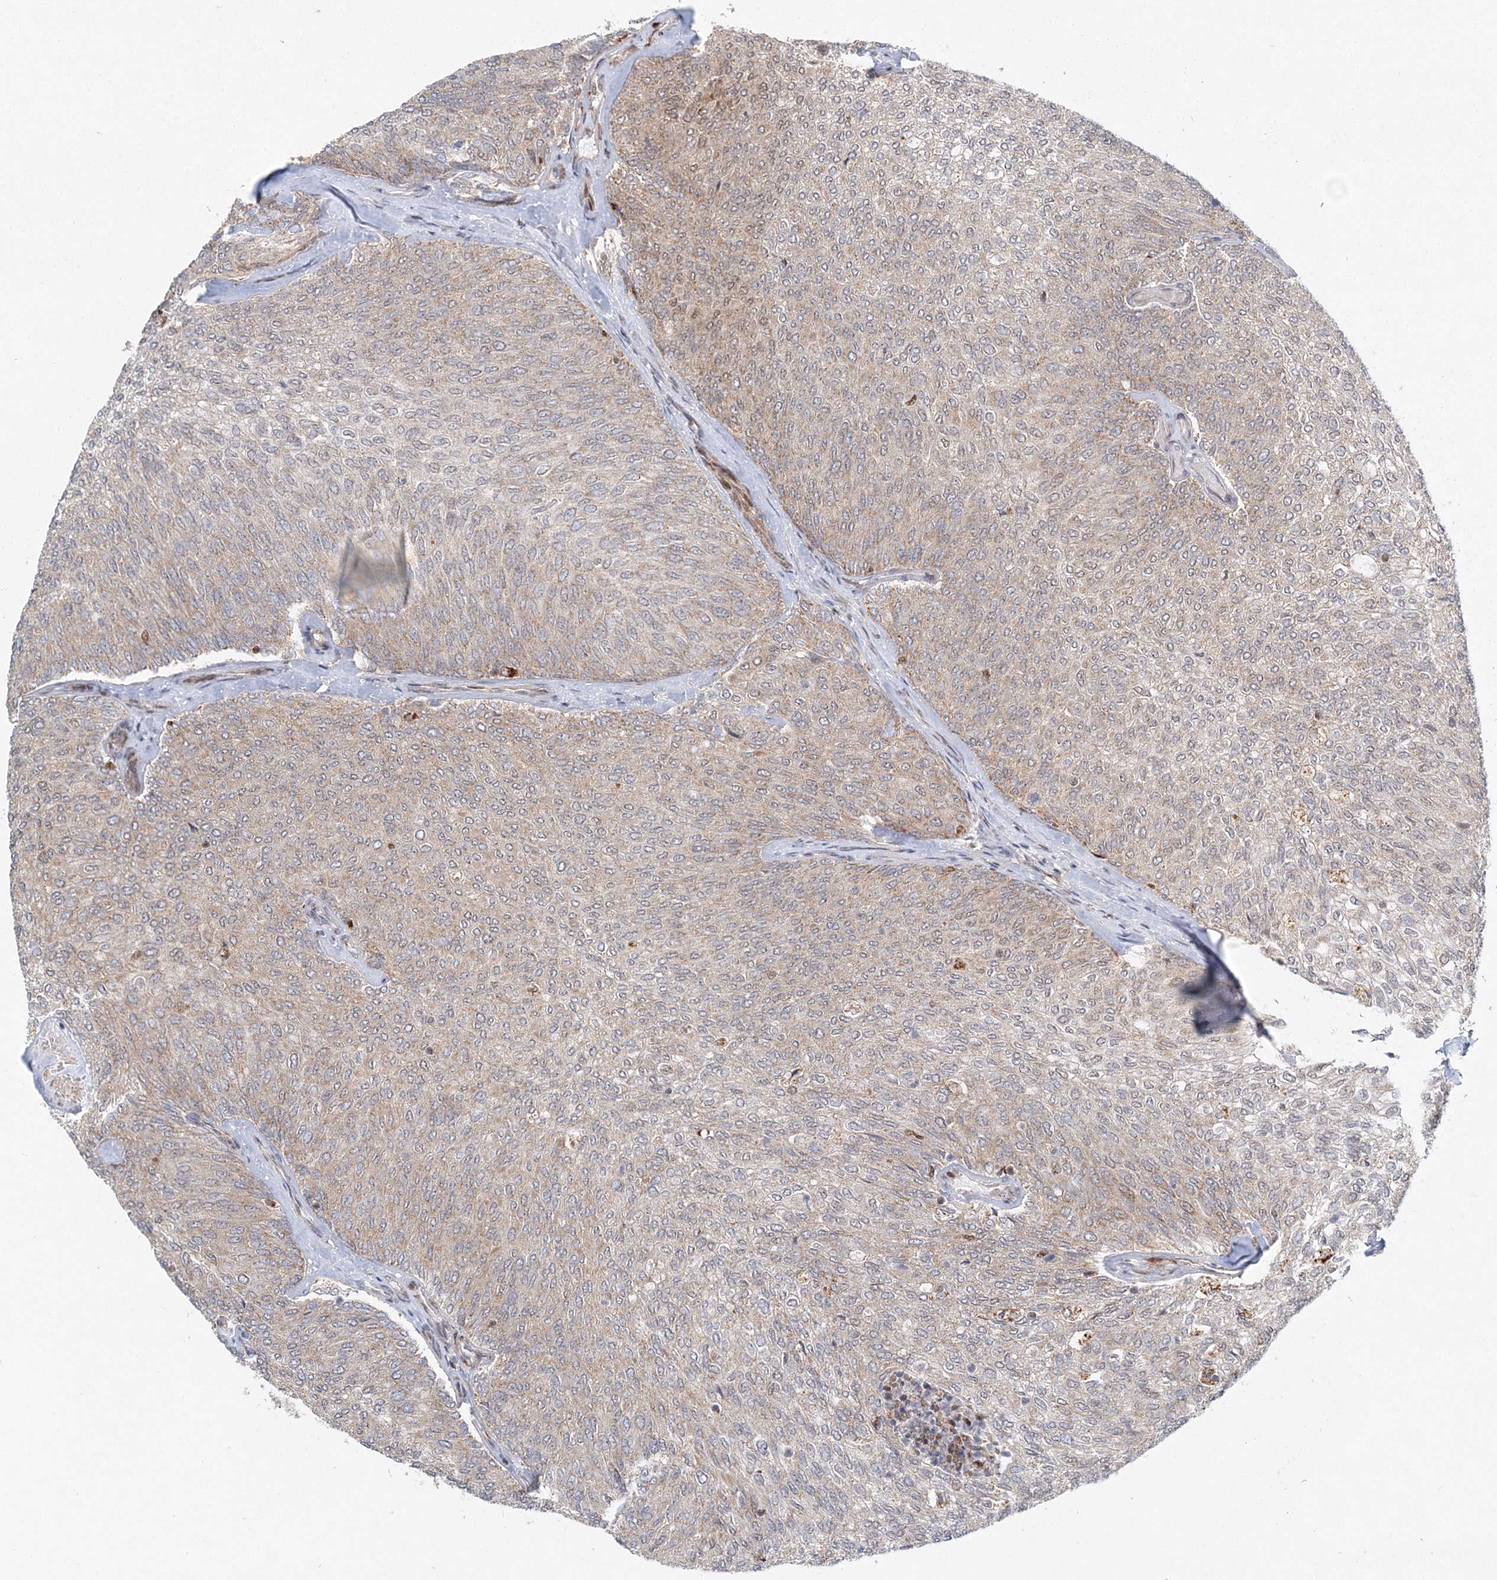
{"staining": {"intensity": "weak", "quantity": "25%-75%", "location": "cytoplasmic/membranous"}, "tissue": "urothelial cancer", "cell_type": "Tumor cells", "image_type": "cancer", "snomed": [{"axis": "morphology", "description": "Urothelial carcinoma, Low grade"}, {"axis": "topography", "description": "Urinary bladder"}], "caption": "Immunohistochemical staining of human low-grade urothelial carcinoma shows low levels of weak cytoplasmic/membranous staining in approximately 25%-75% of tumor cells. The protein of interest is shown in brown color, while the nuclei are stained blue.", "gene": "RAB11FIP2", "patient": {"sex": "female", "age": 79}}